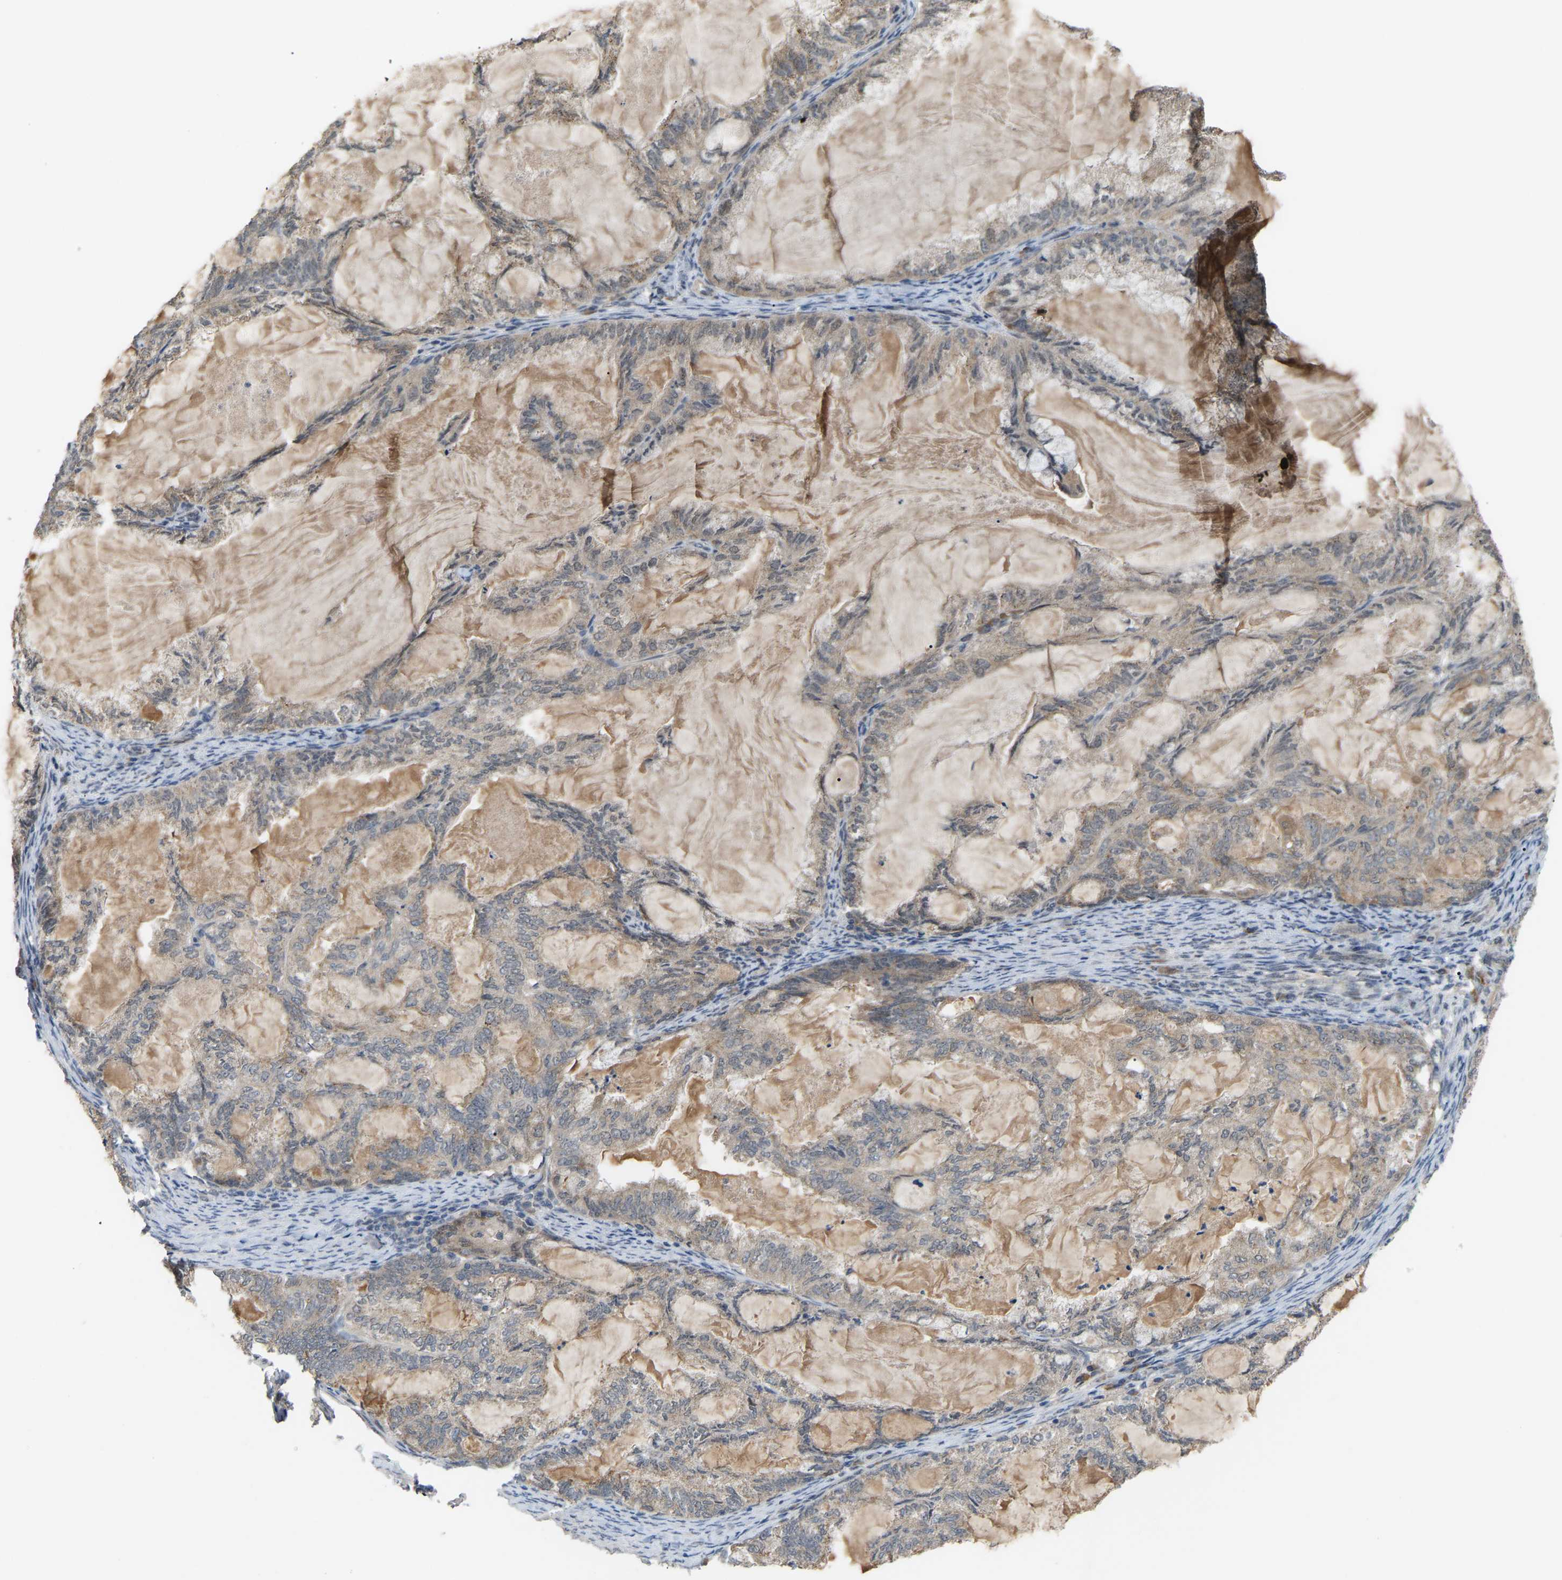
{"staining": {"intensity": "negative", "quantity": "none", "location": "none"}, "tissue": "endometrial cancer", "cell_type": "Tumor cells", "image_type": "cancer", "snomed": [{"axis": "morphology", "description": "Adenocarcinoma, NOS"}, {"axis": "topography", "description": "Endometrium"}], "caption": "Human endometrial adenocarcinoma stained for a protein using IHC reveals no staining in tumor cells.", "gene": "CROT", "patient": {"sex": "female", "age": 86}}